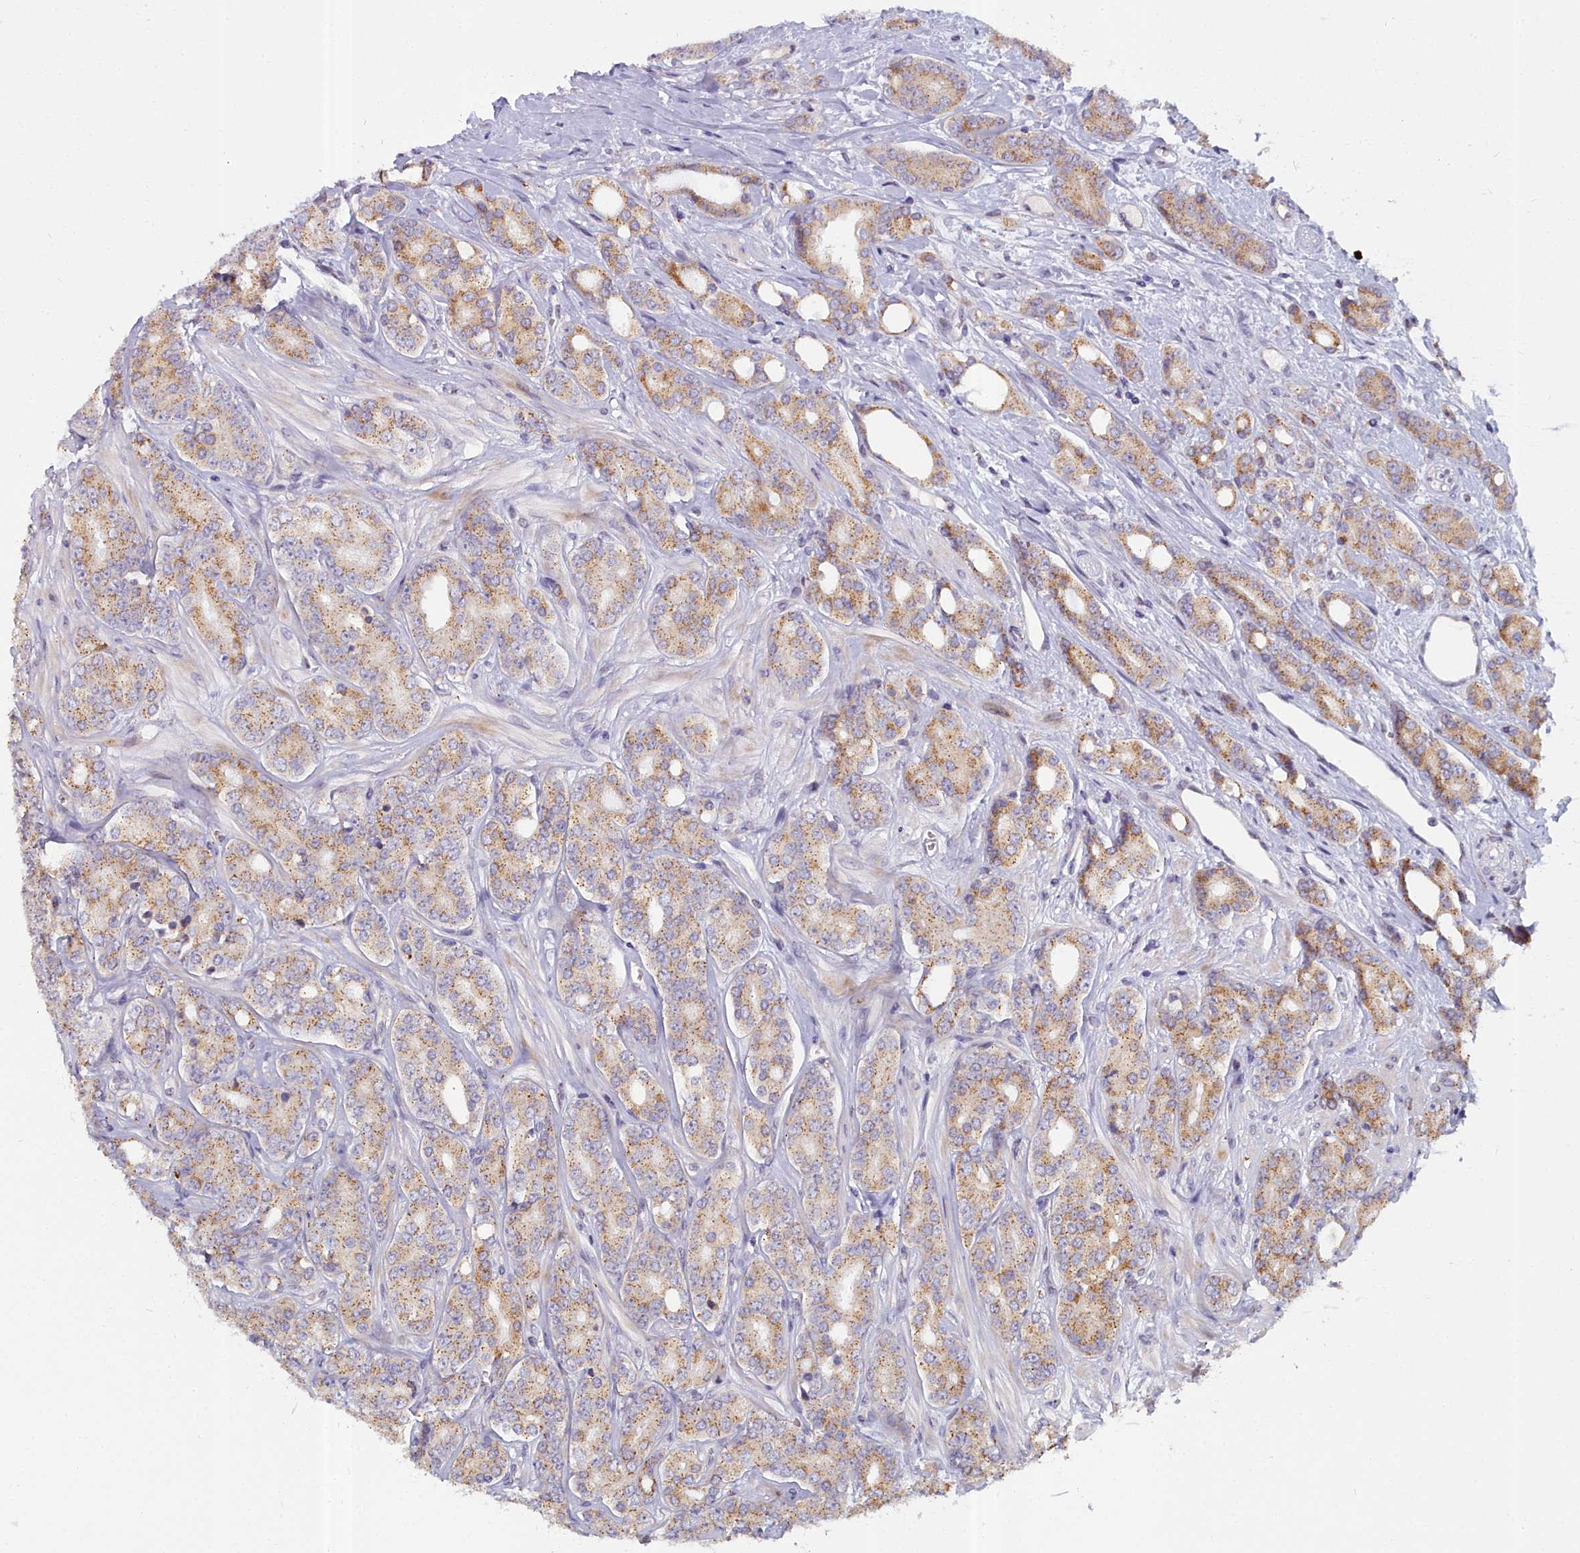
{"staining": {"intensity": "moderate", "quantity": ">75%", "location": "cytoplasmic/membranous"}, "tissue": "prostate cancer", "cell_type": "Tumor cells", "image_type": "cancer", "snomed": [{"axis": "morphology", "description": "Adenocarcinoma, High grade"}, {"axis": "topography", "description": "Prostate"}], "caption": "IHC (DAB) staining of prostate cancer (adenocarcinoma (high-grade)) displays moderate cytoplasmic/membranous protein staining in approximately >75% of tumor cells.", "gene": "WDPCP", "patient": {"sex": "male", "age": 62}}